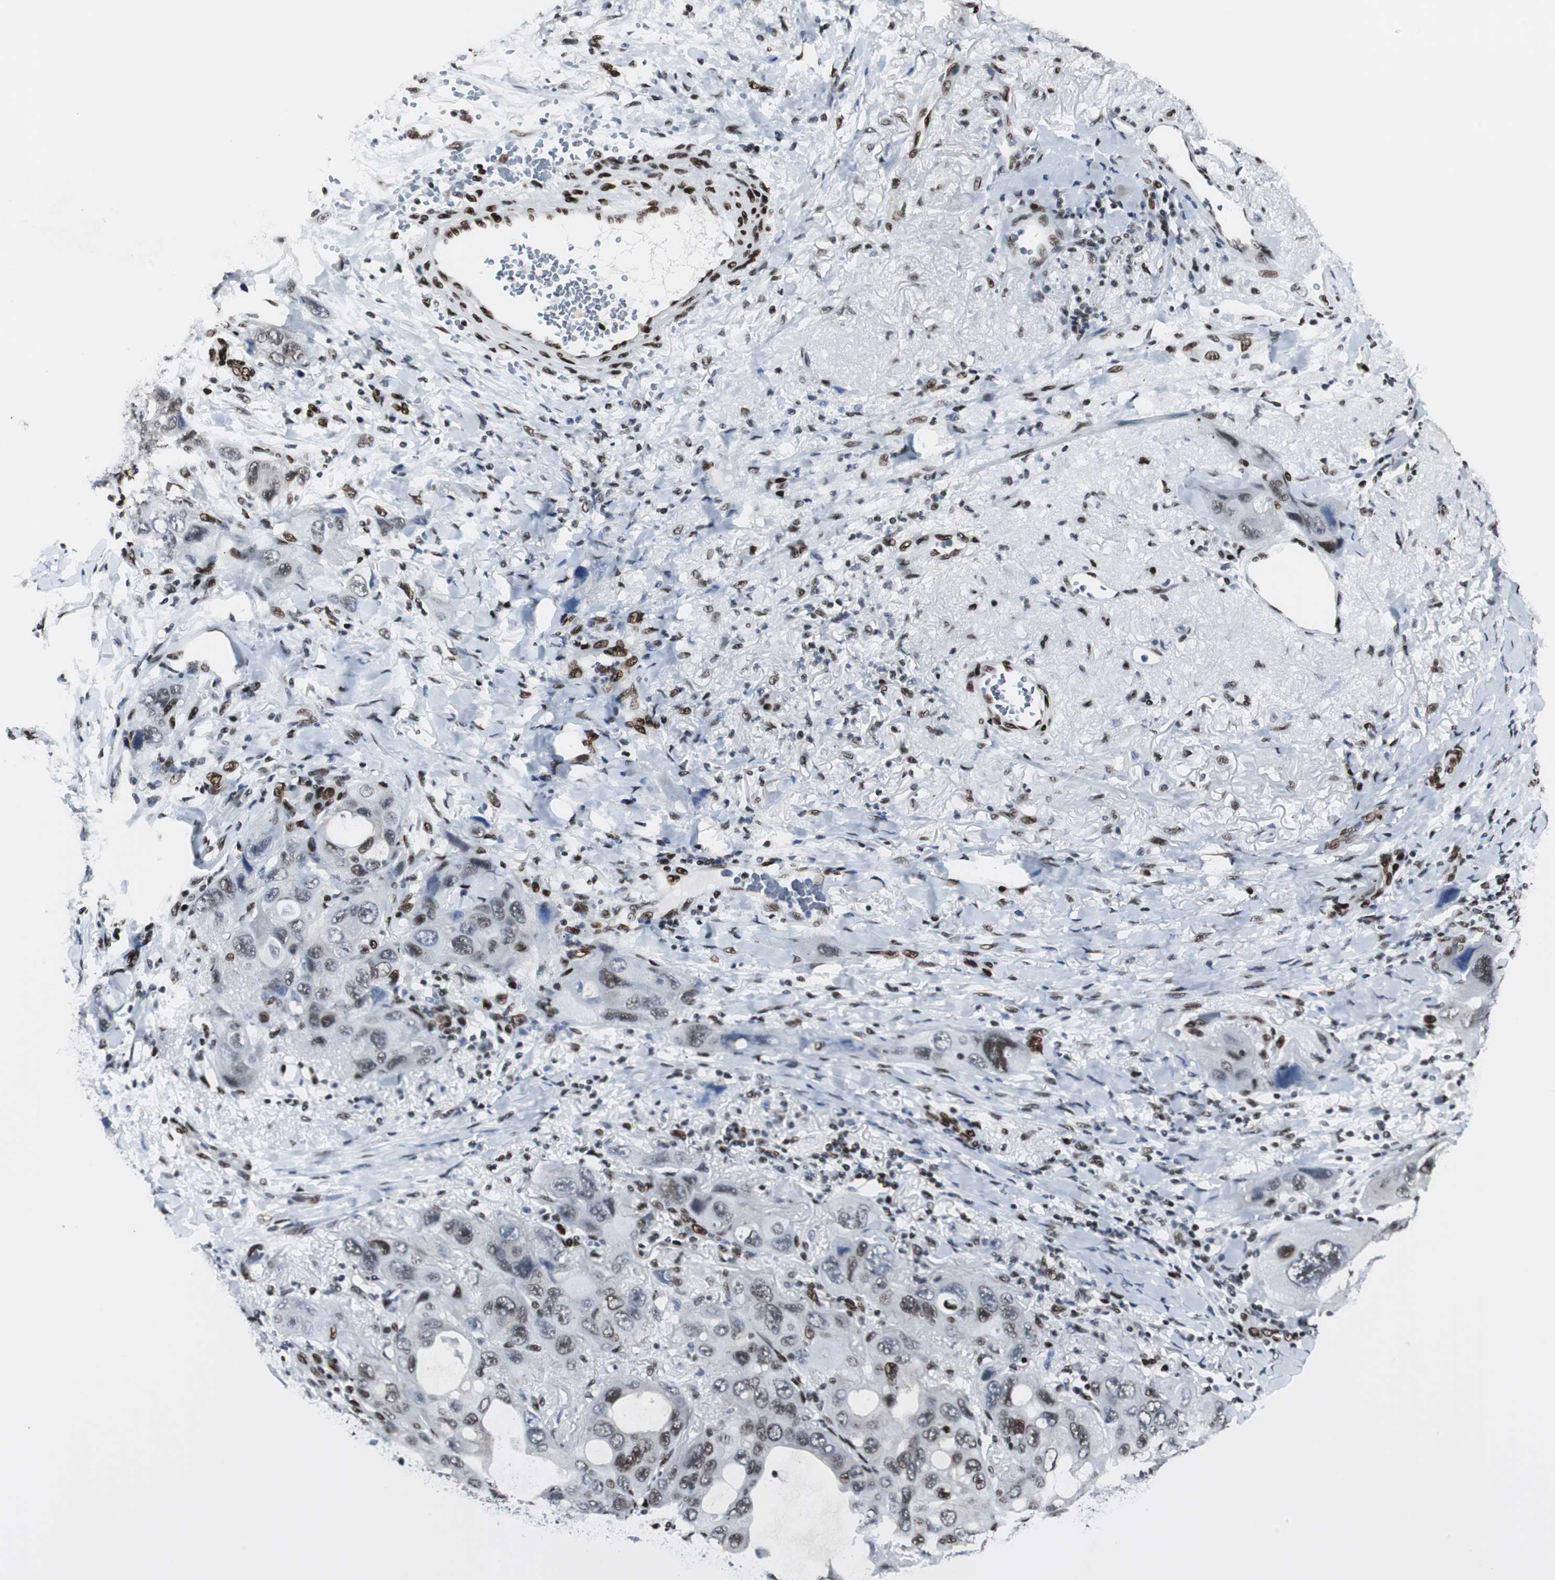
{"staining": {"intensity": "moderate", "quantity": ">75%", "location": "nuclear"}, "tissue": "lung cancer", "cell_type": "Tumor cells", "image_type": "cancer", "snomed": [{"axis": "morphology", "description": "Squamous cell carcinoma, NOS"}, {"axis": "topography", "description": "Lung"}], "caption": "Tumor cells reveal medium levels of moderate nuclear staining in about >75% of cells in lung squamous cell carcinoma.", "gene": "MEF2D", "patient": {"sex": "female", "age": 73}}